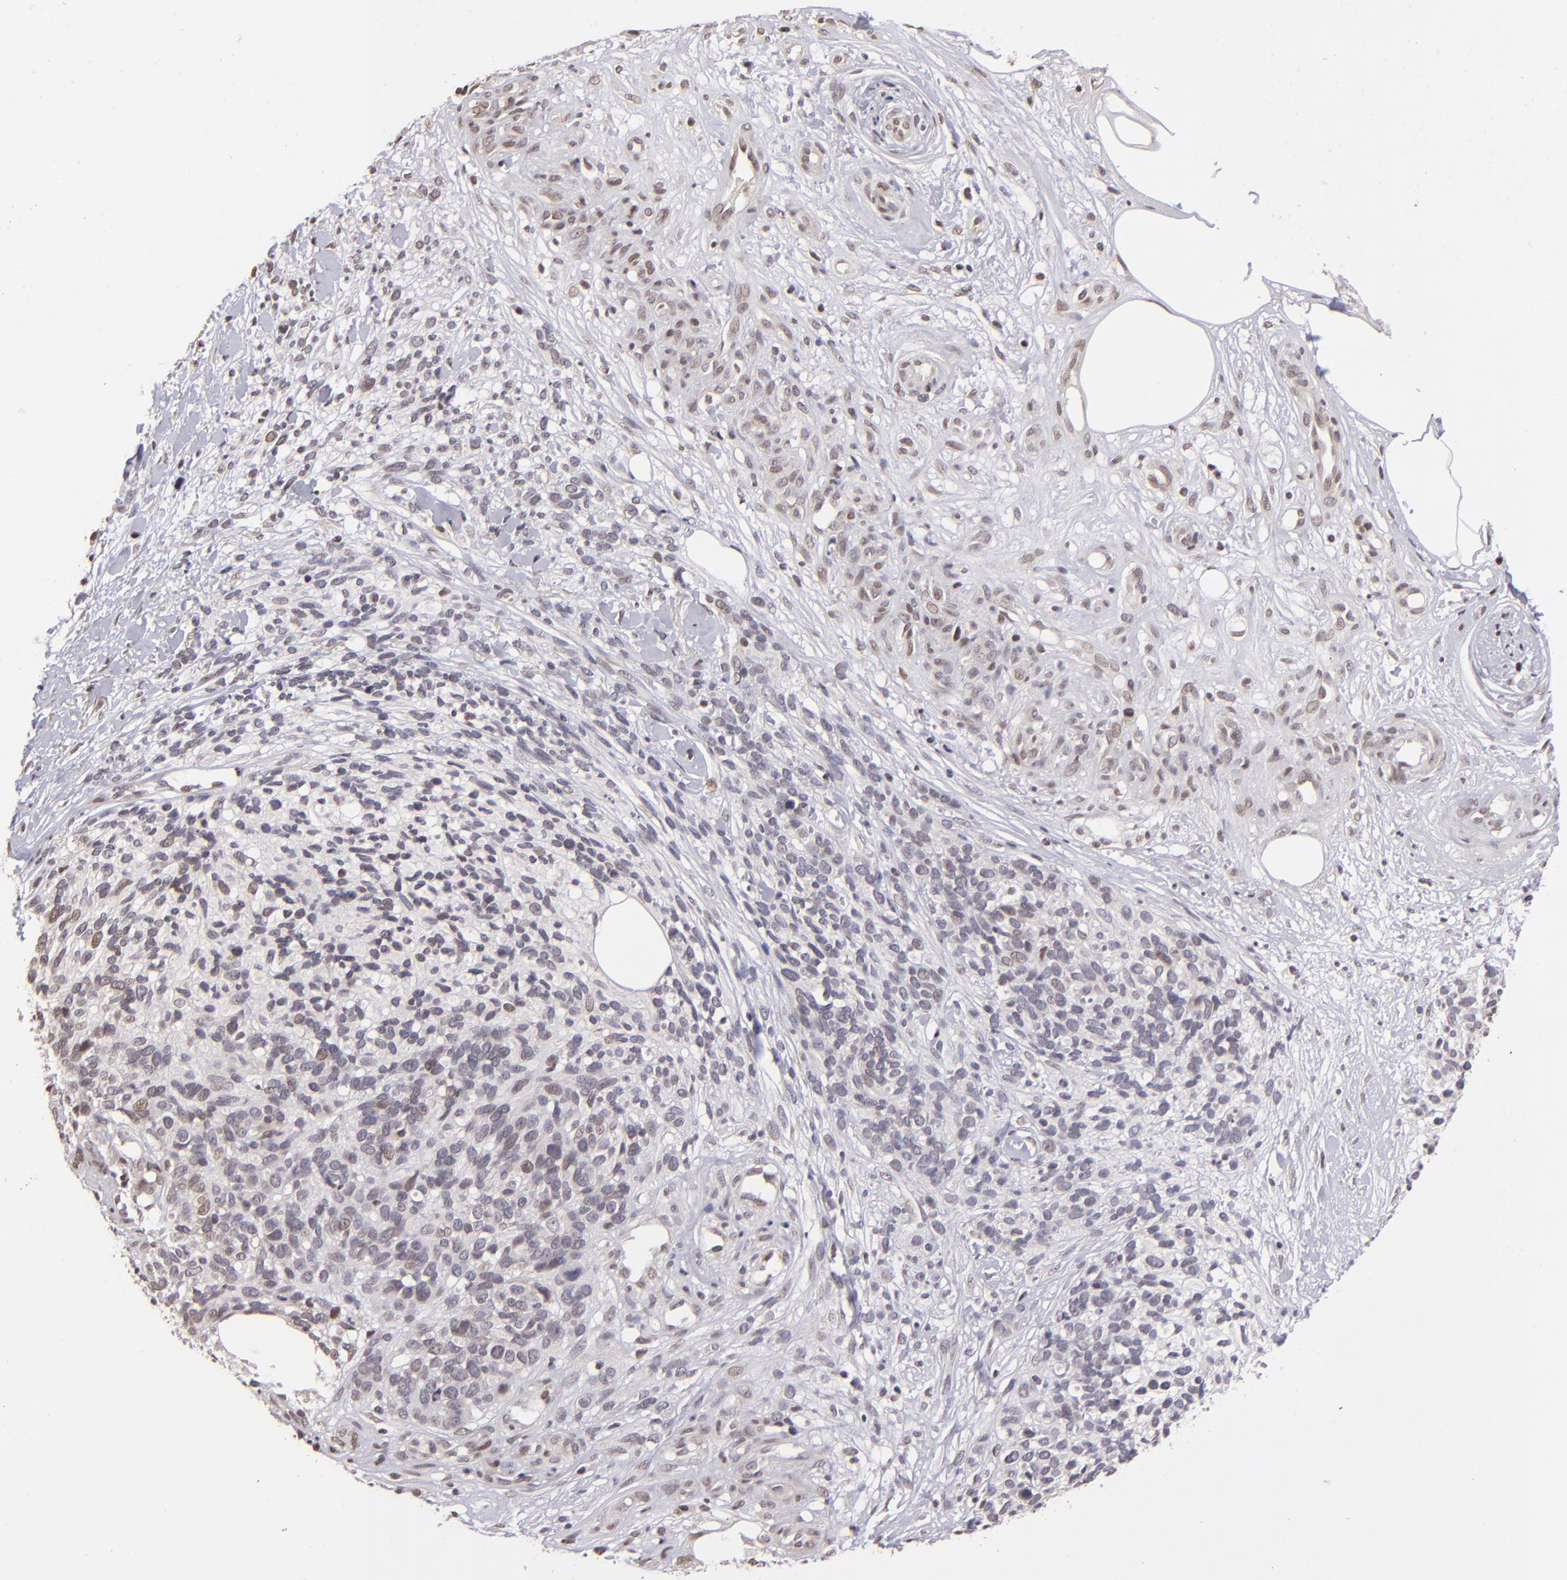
{"staining": {"intensity": "weak", "quantity": "<25%", "location": "nuclear"}, "tissue": "melanoma", "cell_type": "Tumor cells", "image_type": "cancer", "snomed": [{"axis": "morphology", "description": "Malignant melanoma, NOS"}, {"axis": "topography", "description": "Skin"}], "caption": "DAB immunohistochemical staining of melanoma displays no significant staining in tumor cells.", "gene": "RARB", "patient": {"sex": "female", "age": 85}}